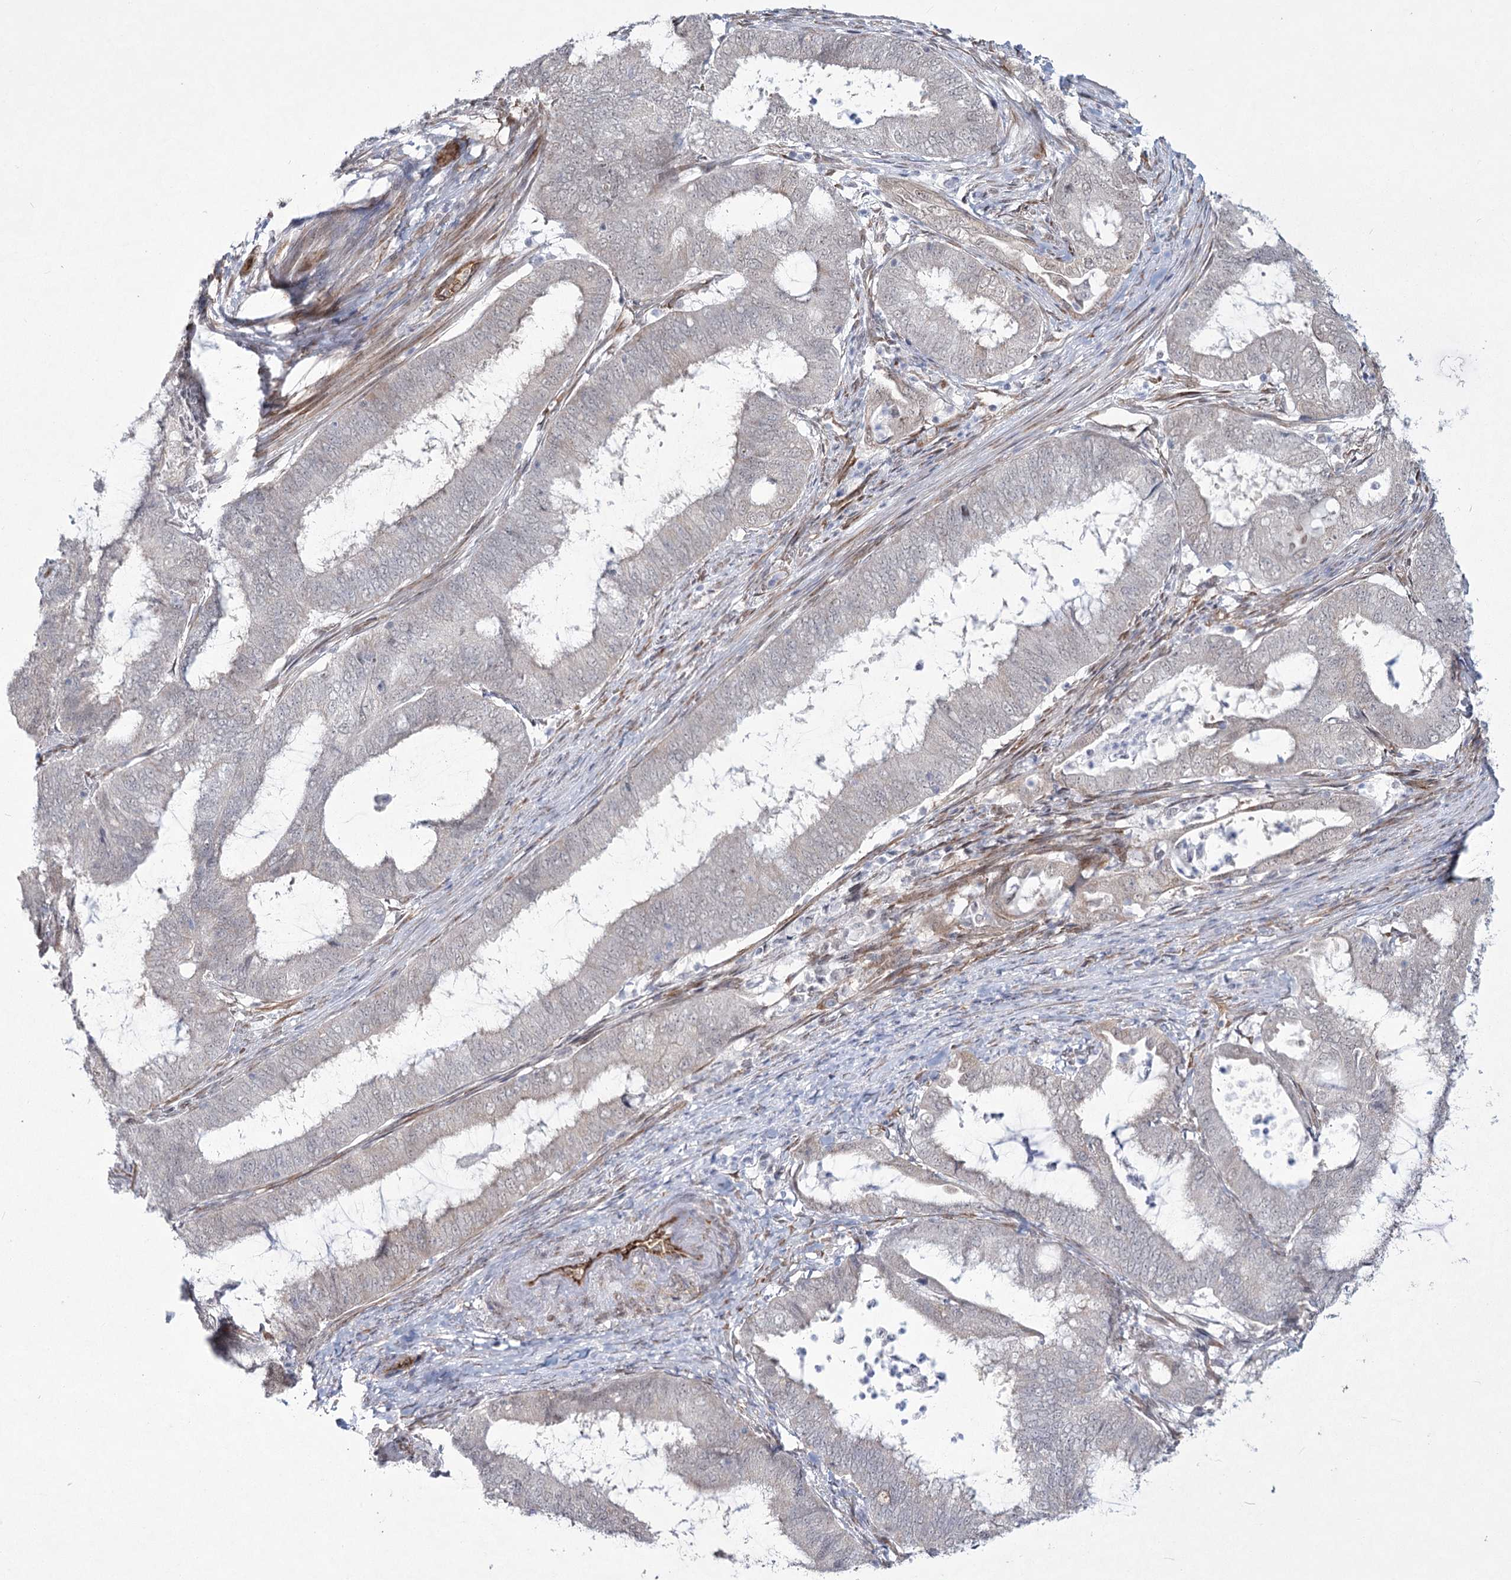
{"staining": {"intensity": "weak", "quantity": "<25%", "location": "nuclear"}, "tissue": "endometrial cancer", "cell_type": "Tumor cells", "image_type": "cancer", "snomed": [{"axis": "morphology", "description": "Adenocarcinoma, NOS"}, {"axis": "topography", "description": "Endometrium"}], "caption": "IHC of human endometrial cancer (adenocarcinoma) demonstrates no expression in tumor cells. (DAB (3,3'-diaminobenzidine) immunohistochemistry (IHC), high magnification).", "gene": "YBX3", "patient": {"sex": "female", "age": 51}}